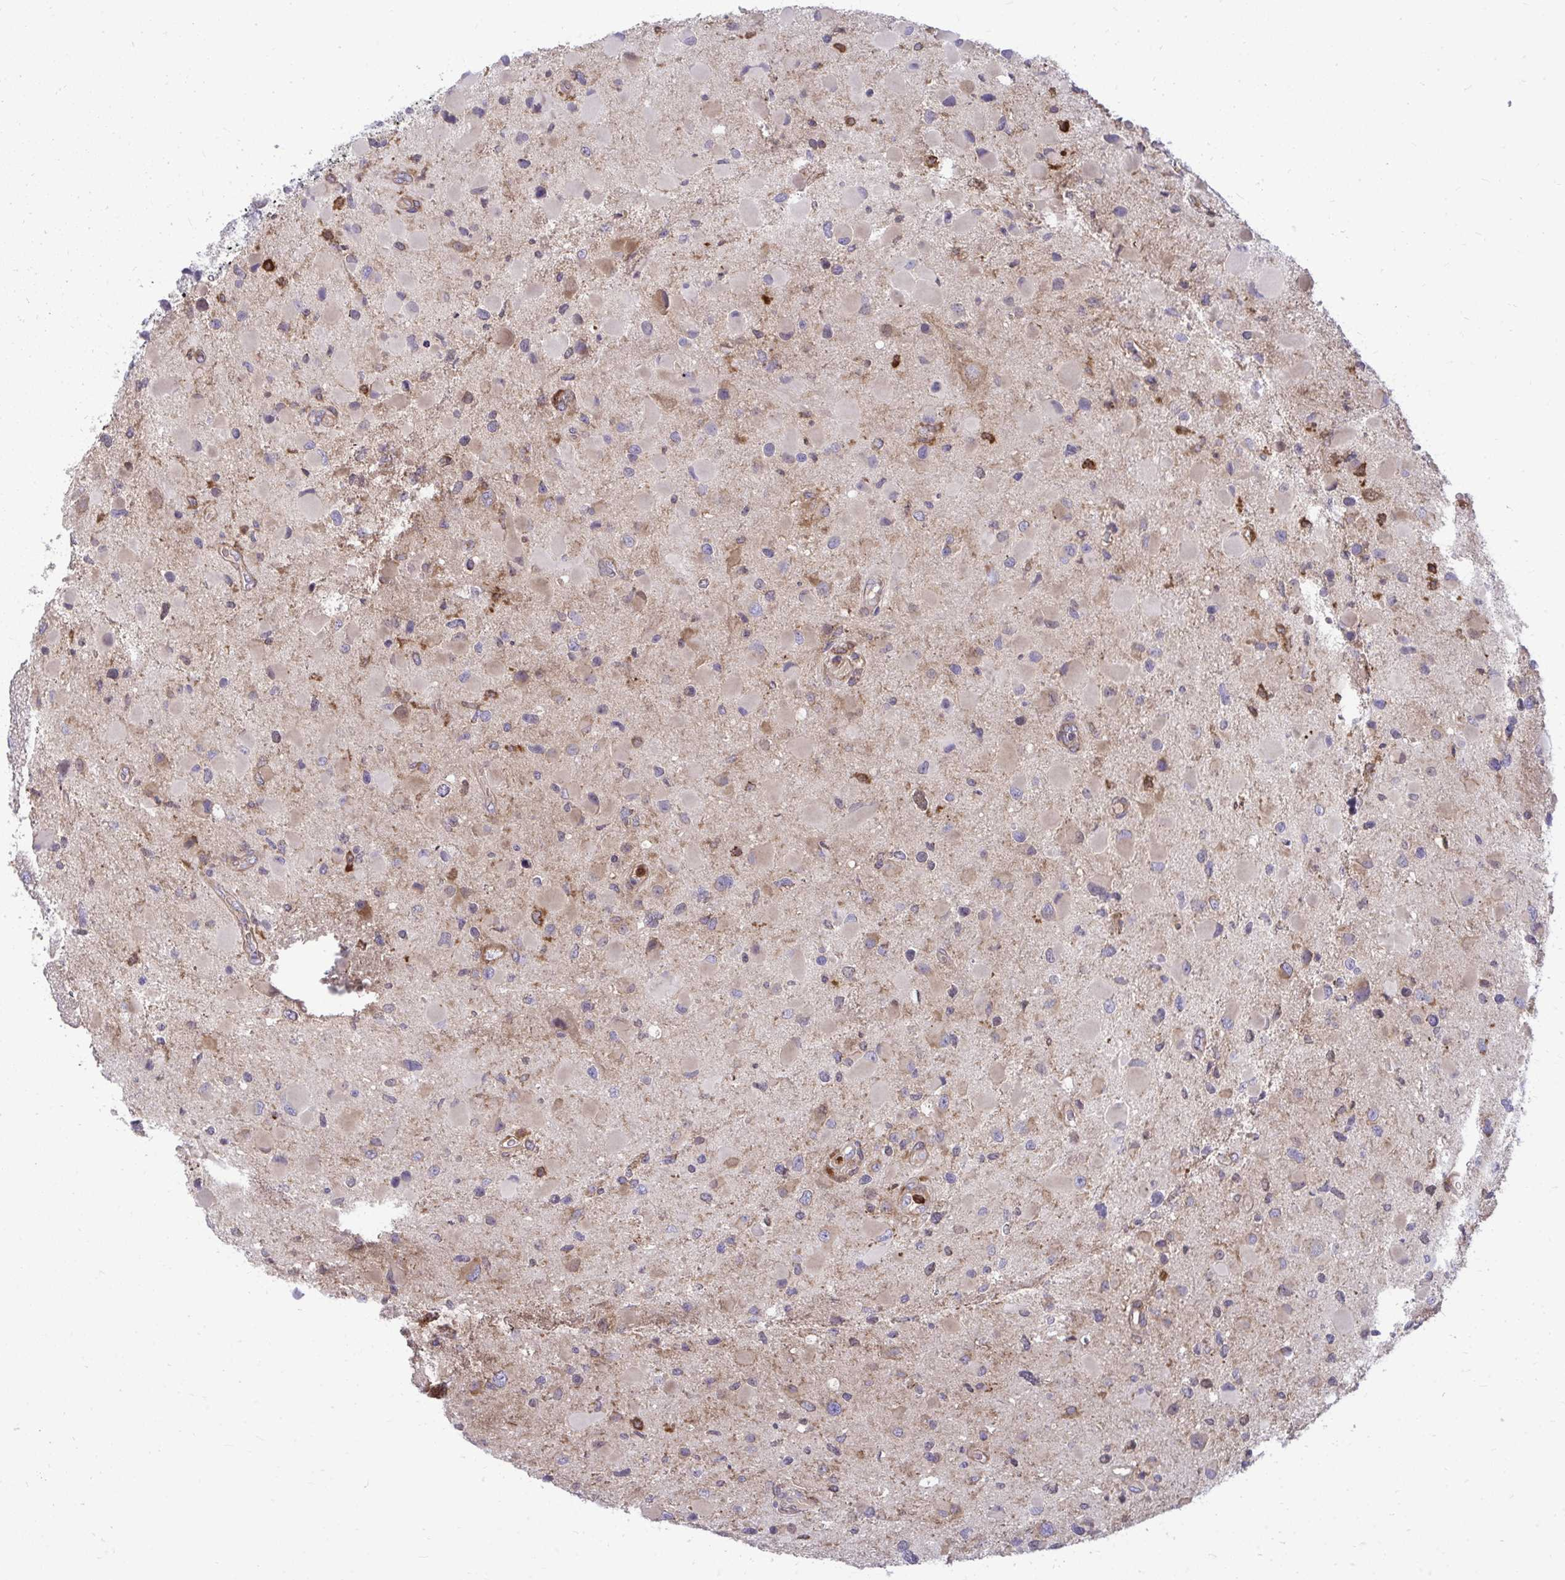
{"staining": {"intensity": "weak", "quantity": "25%-75%", "location": "cytoplasmic/membranous"}, "tissue": "glioma", "cell_type": "Tumor cells", "image_type": "cancer", "snomed": [{"axis": "morphology", "description": "Glioma, malignant, Low grade"}, {"axis": "topography", "description": "Brain"}], "caption": "Tumor cells reveal weak cytoplasmic/membranous expression in approximately 25%-75% of cells in low-grade glioma (malignant).", "gene": "ASAP1", "patient": {"sex": "female", "age": 32}}